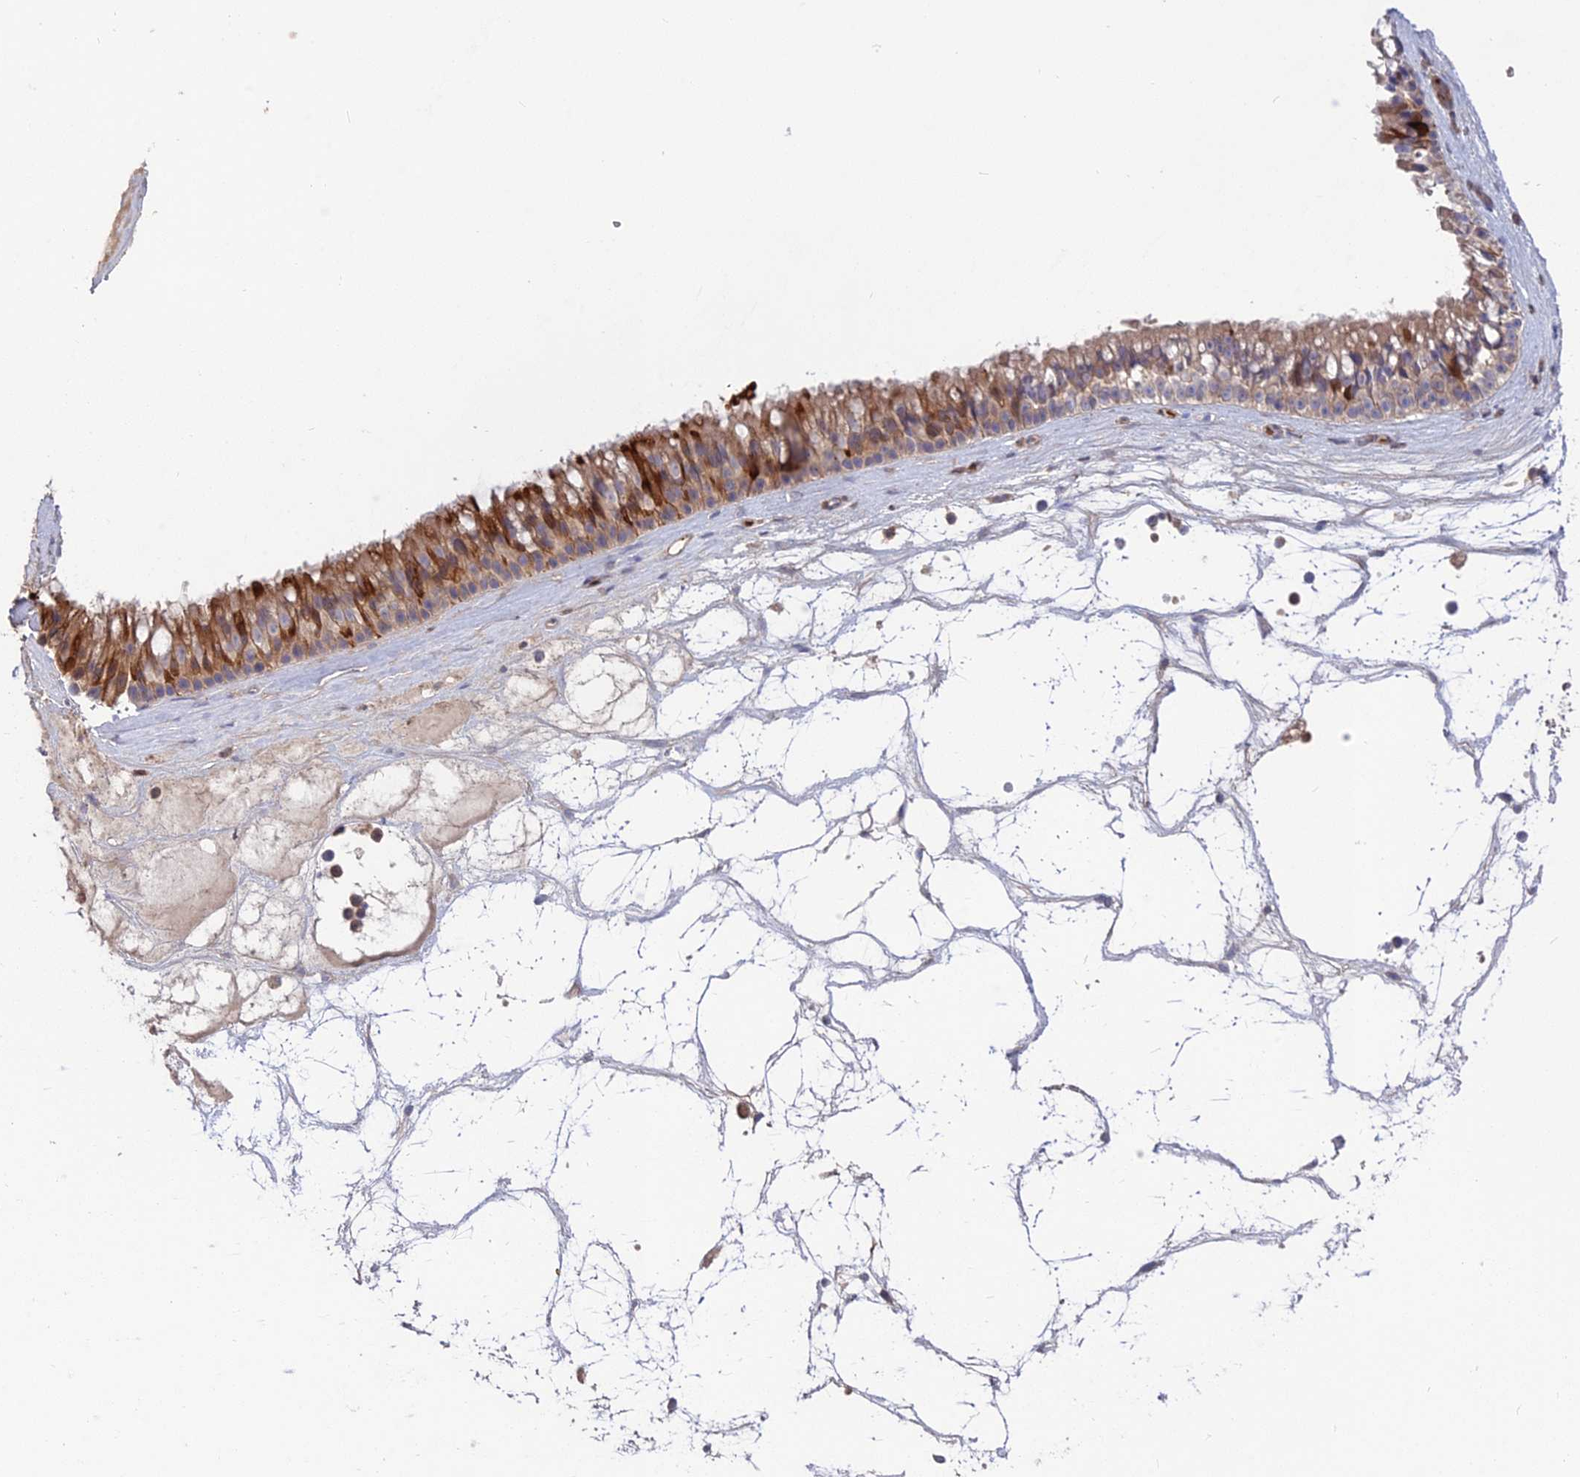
{"staining": {"intensity": "moderate", "quantity": "25%-75%", "location": "cytoplasmic/membranous"}, "tissue": "nasopharynx", "cell_type": "Respiratory epithelial cells", "image_type": "normal", "snomed": [{"axis": "morphology", "description": "Normal tissue, NOS"}, {"axis": "topography", "description": "Nasopharynx"}], "caption": "Respiratory epithelial cells show medium levels of moderate cytoplasmic/membranous expression in approximately 25%-75% of cells in unremarkable nasopharynx. (Brightfield microscopy of DAB IHC at high magnification).", "gene": "CPNE7", "patient": {"sex": "male", "age": 64}}